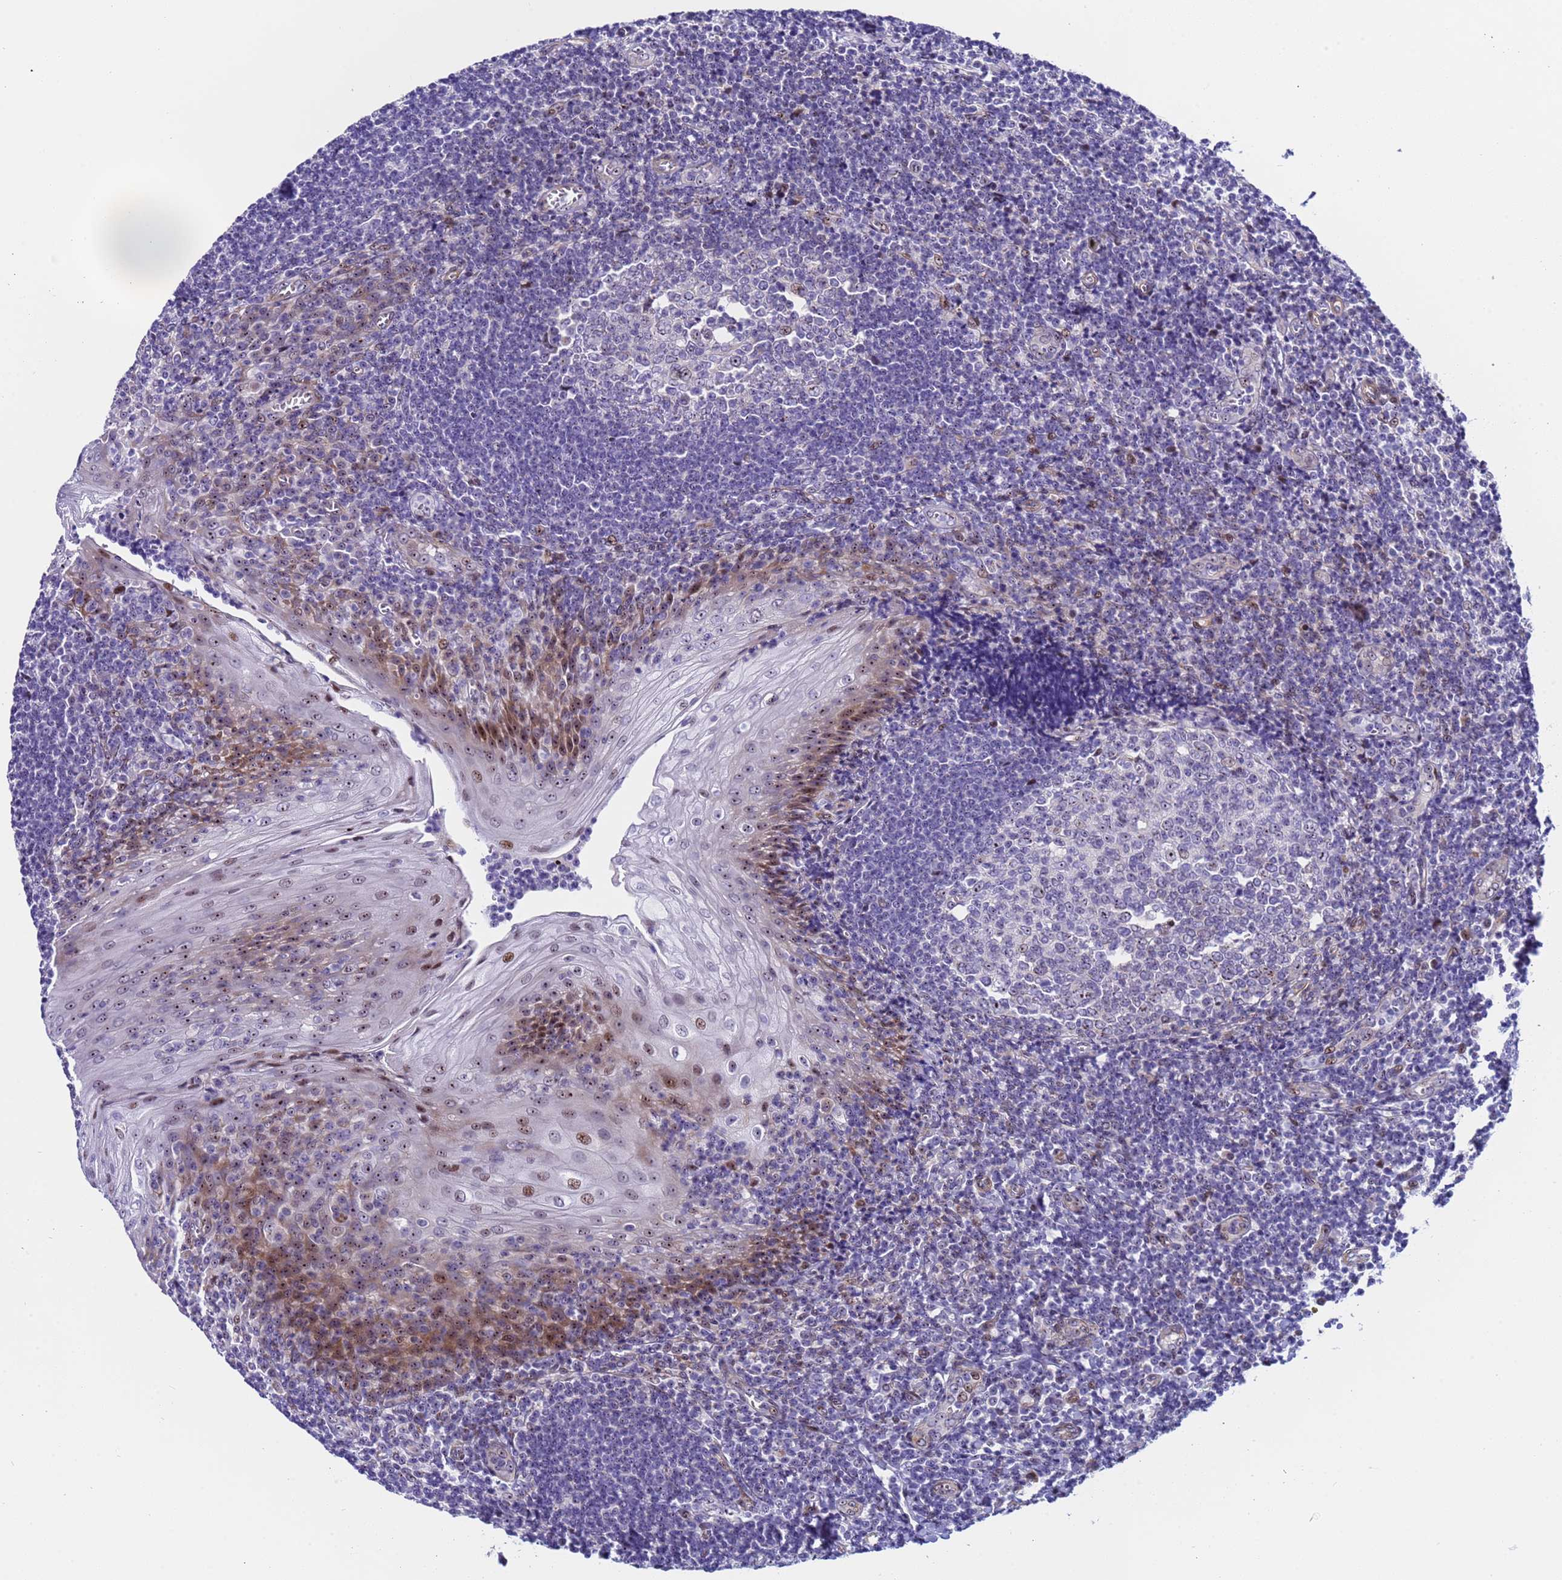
{"staining": {"intensity": "negative", "quantity": "none", "location": "none"}, "tissue": "tonsil", "cell_type": "Germinal center cells", "image_type": "normal", "snomed": [{"axis": "morphology", "description": "Normal tissue, NOS"}, {"axis": "topography", "description": "Tonsil"}], "caption": "DAB (3,3'-diaminobenzidine) immunohistochemical staining of normal human tonsil demonstrates no significant positivity in germinal center cells.", "gene": "POP5", "patient": {"sex": "male", "age": 27}}